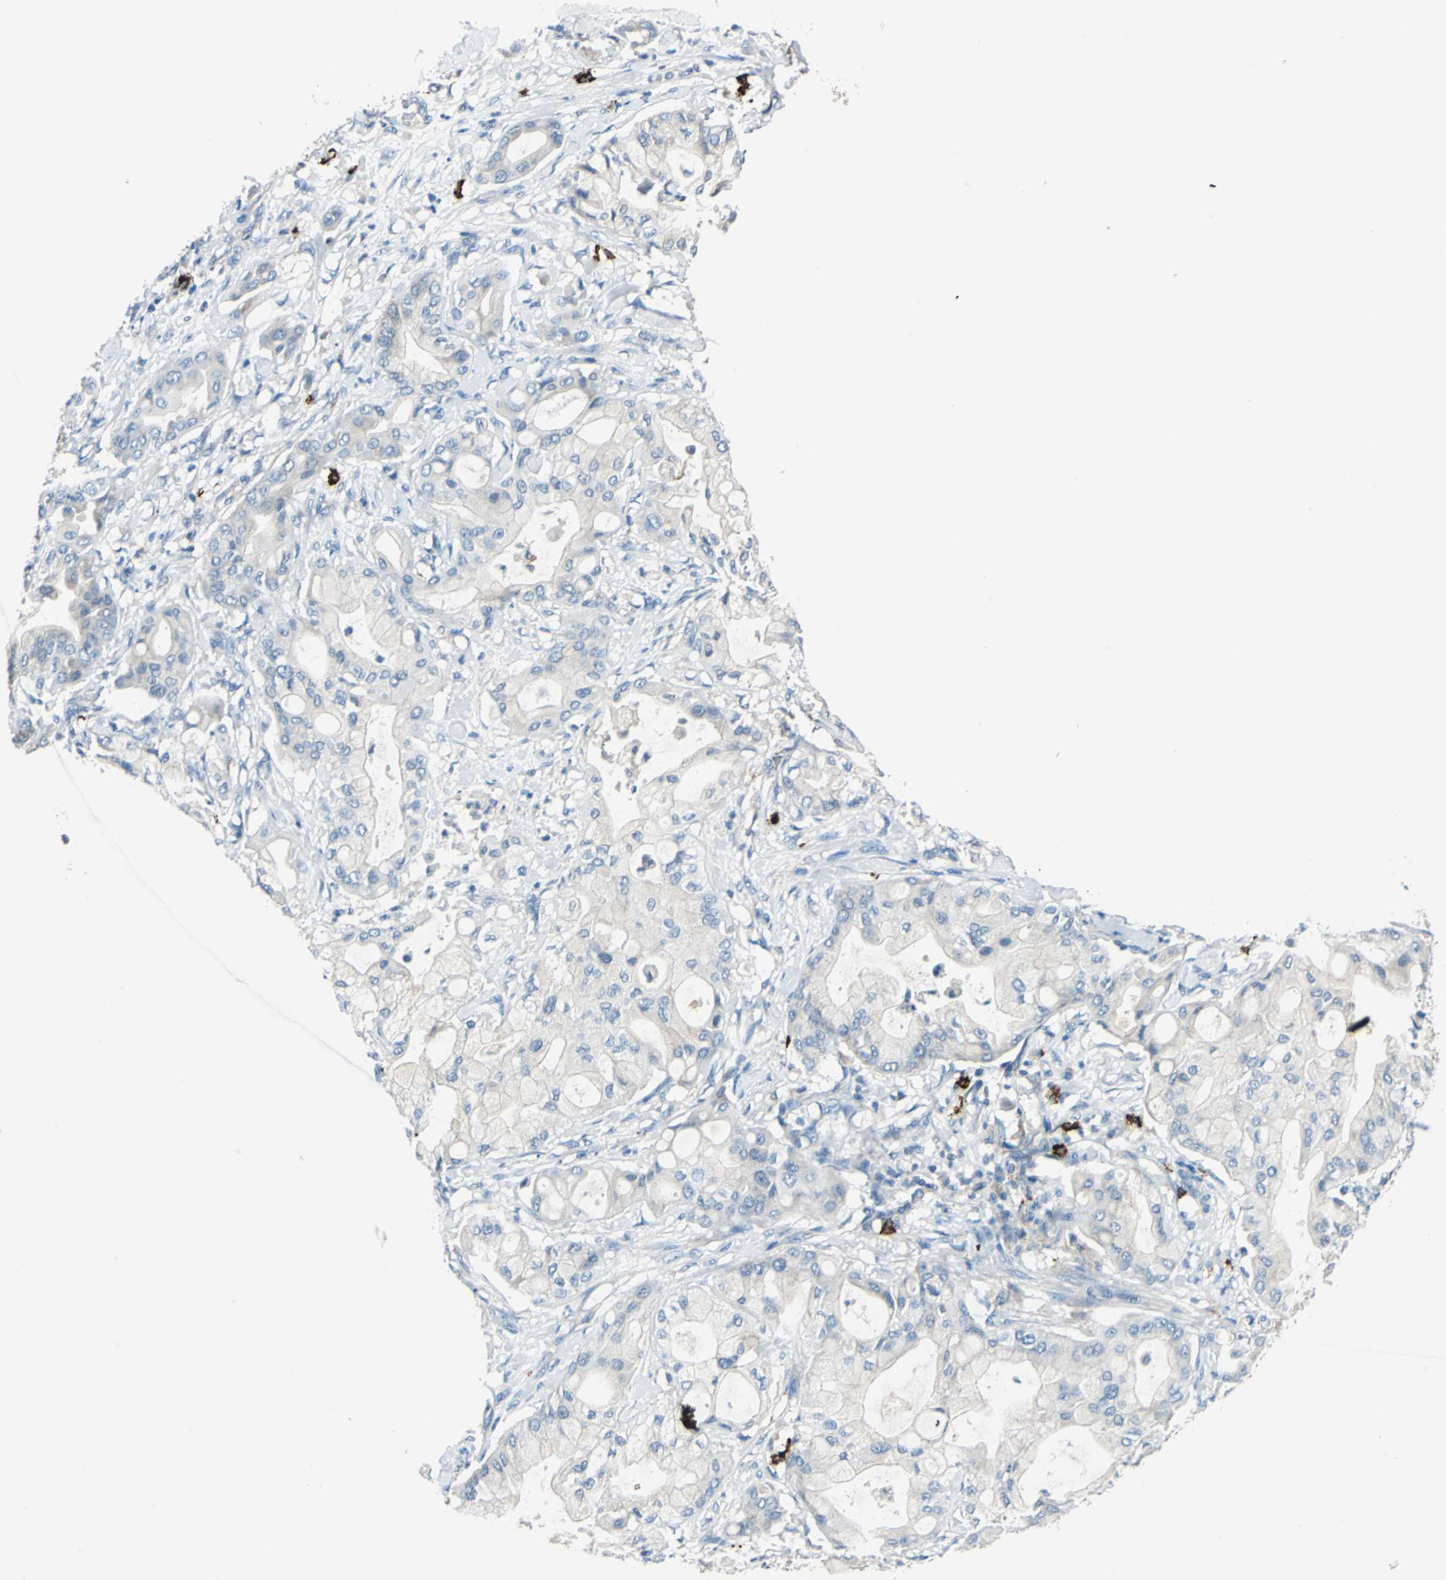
{"staining": {"intensity": "weak", "quantity": "<25%", "location": "cytoplasmic/membranous"}, "tissue": "pancreatic cancer", "cell_type": "Tumor cells", "image_type": "cancer", "snomed": [{"axis": "morphology", "description": "Adenocarcinoma, NOS"}, {"axis": "morphology", "description": "Adenocarcinoma, metastatic, NOS"}, {"axis": "topography", "description": "Lymph node"}, {"axis": "topography", "description": "Pancreas"}, {"axis": "topography", "description": "Duodenum"}], "caption": "Pancreatic cancer (adenocarcinoma) was stained to show a protein in brown. There is no significant positivity in tumor cells.", "gene": "CPA3", "patient": {"sex": "female", "age": 64}}